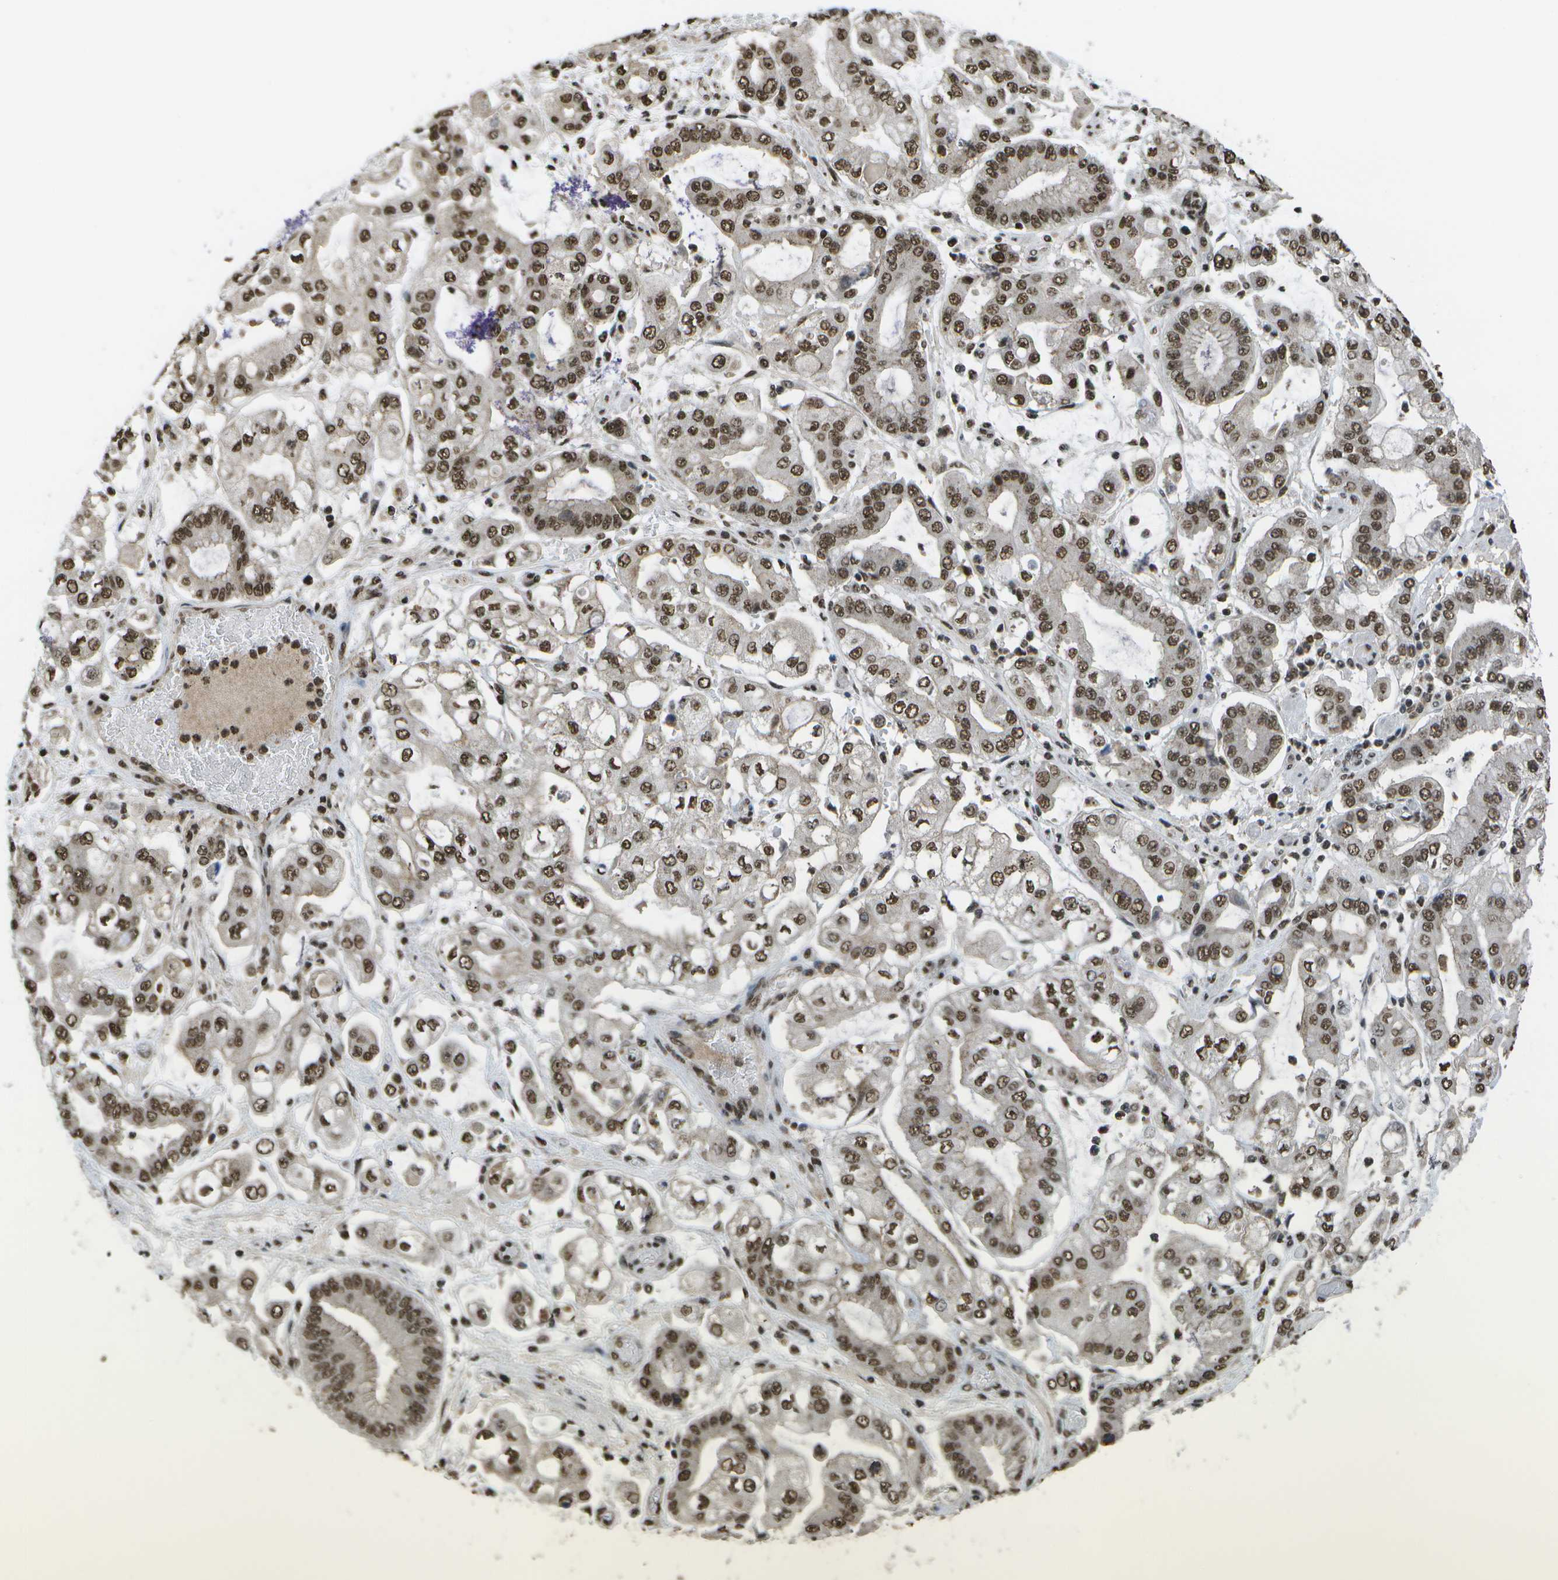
{"staining": {"intensity": "strong", "quantity": ">75%", "location": "nuclear"}, "tissue": "stomach cancer", "cell_type": "Tumor cells", "image_type": "cancer", "snomed": [{"axis": "morphology", "description": "Adenocarcinoma, NOS"}, {"axis": "topography", "description": "Stomach"}], "caption": "IHC of adenocarcinoma (stomach) reveals high levels of strong nuclear expression in about >75% of tumor cells.", "gene": "SPEN", "patient": {"sex": "male", "age": 76}}